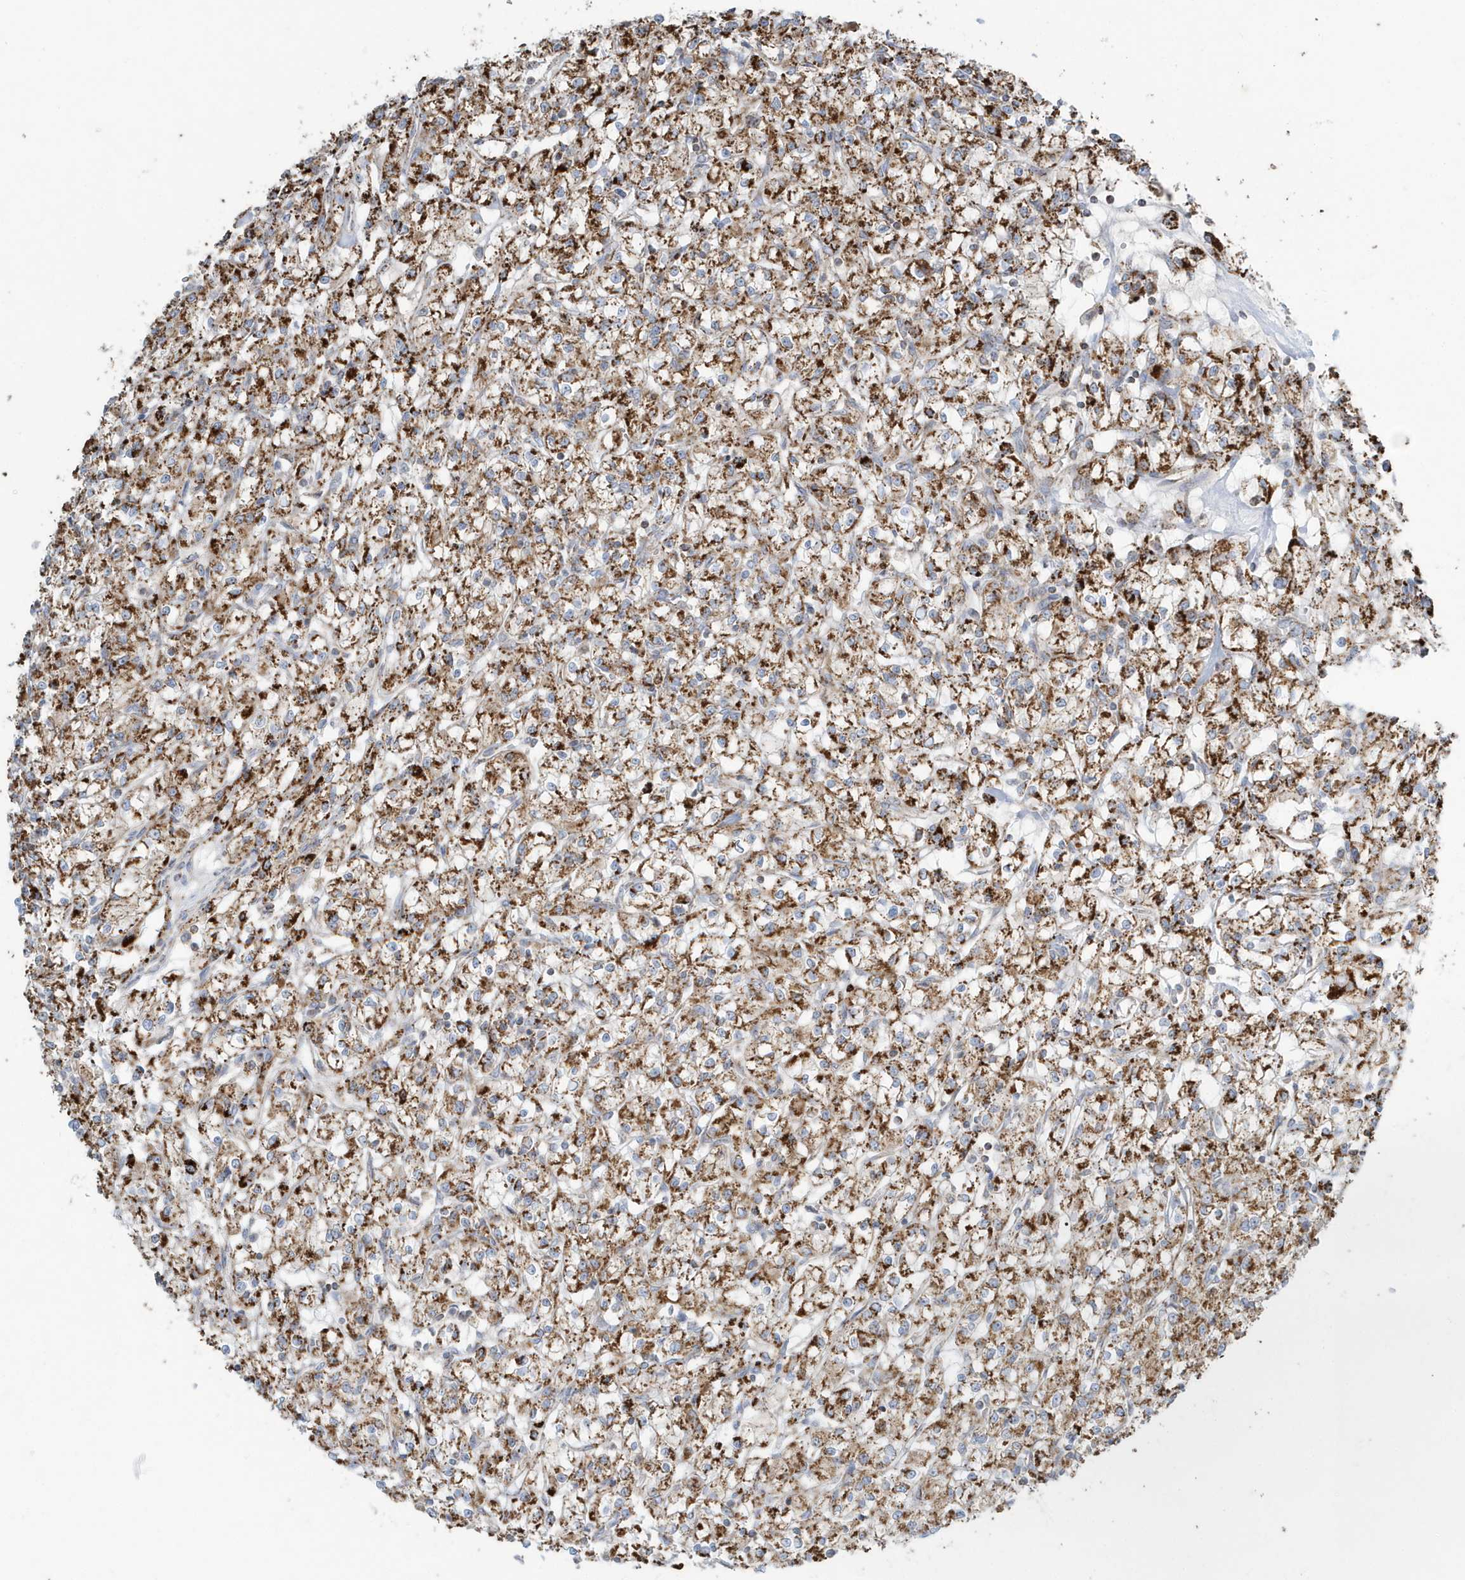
{"staining": {"intensity": "strong", "quantity": ">75%", "location": "cytoplasmic/membranous"}, "tissue": "renal cancer", "cell_type": "Tumor cells", "image_type": "cancer", "snomed": [{"axis": "morphology", "description": "Adenocarcinoma, NOS"}, {"axis": "topography", "description": "Kidney"}], "caption": "There is high levels of strong cytoplasmic/membranous positivity in tumor cells of renal cancer (adenocarcinoma), as demonstrated by immunohistochemical staining (brown color).", "gene": "RAB11FIP3", "patient": {"sex": "female", "age": 59}}